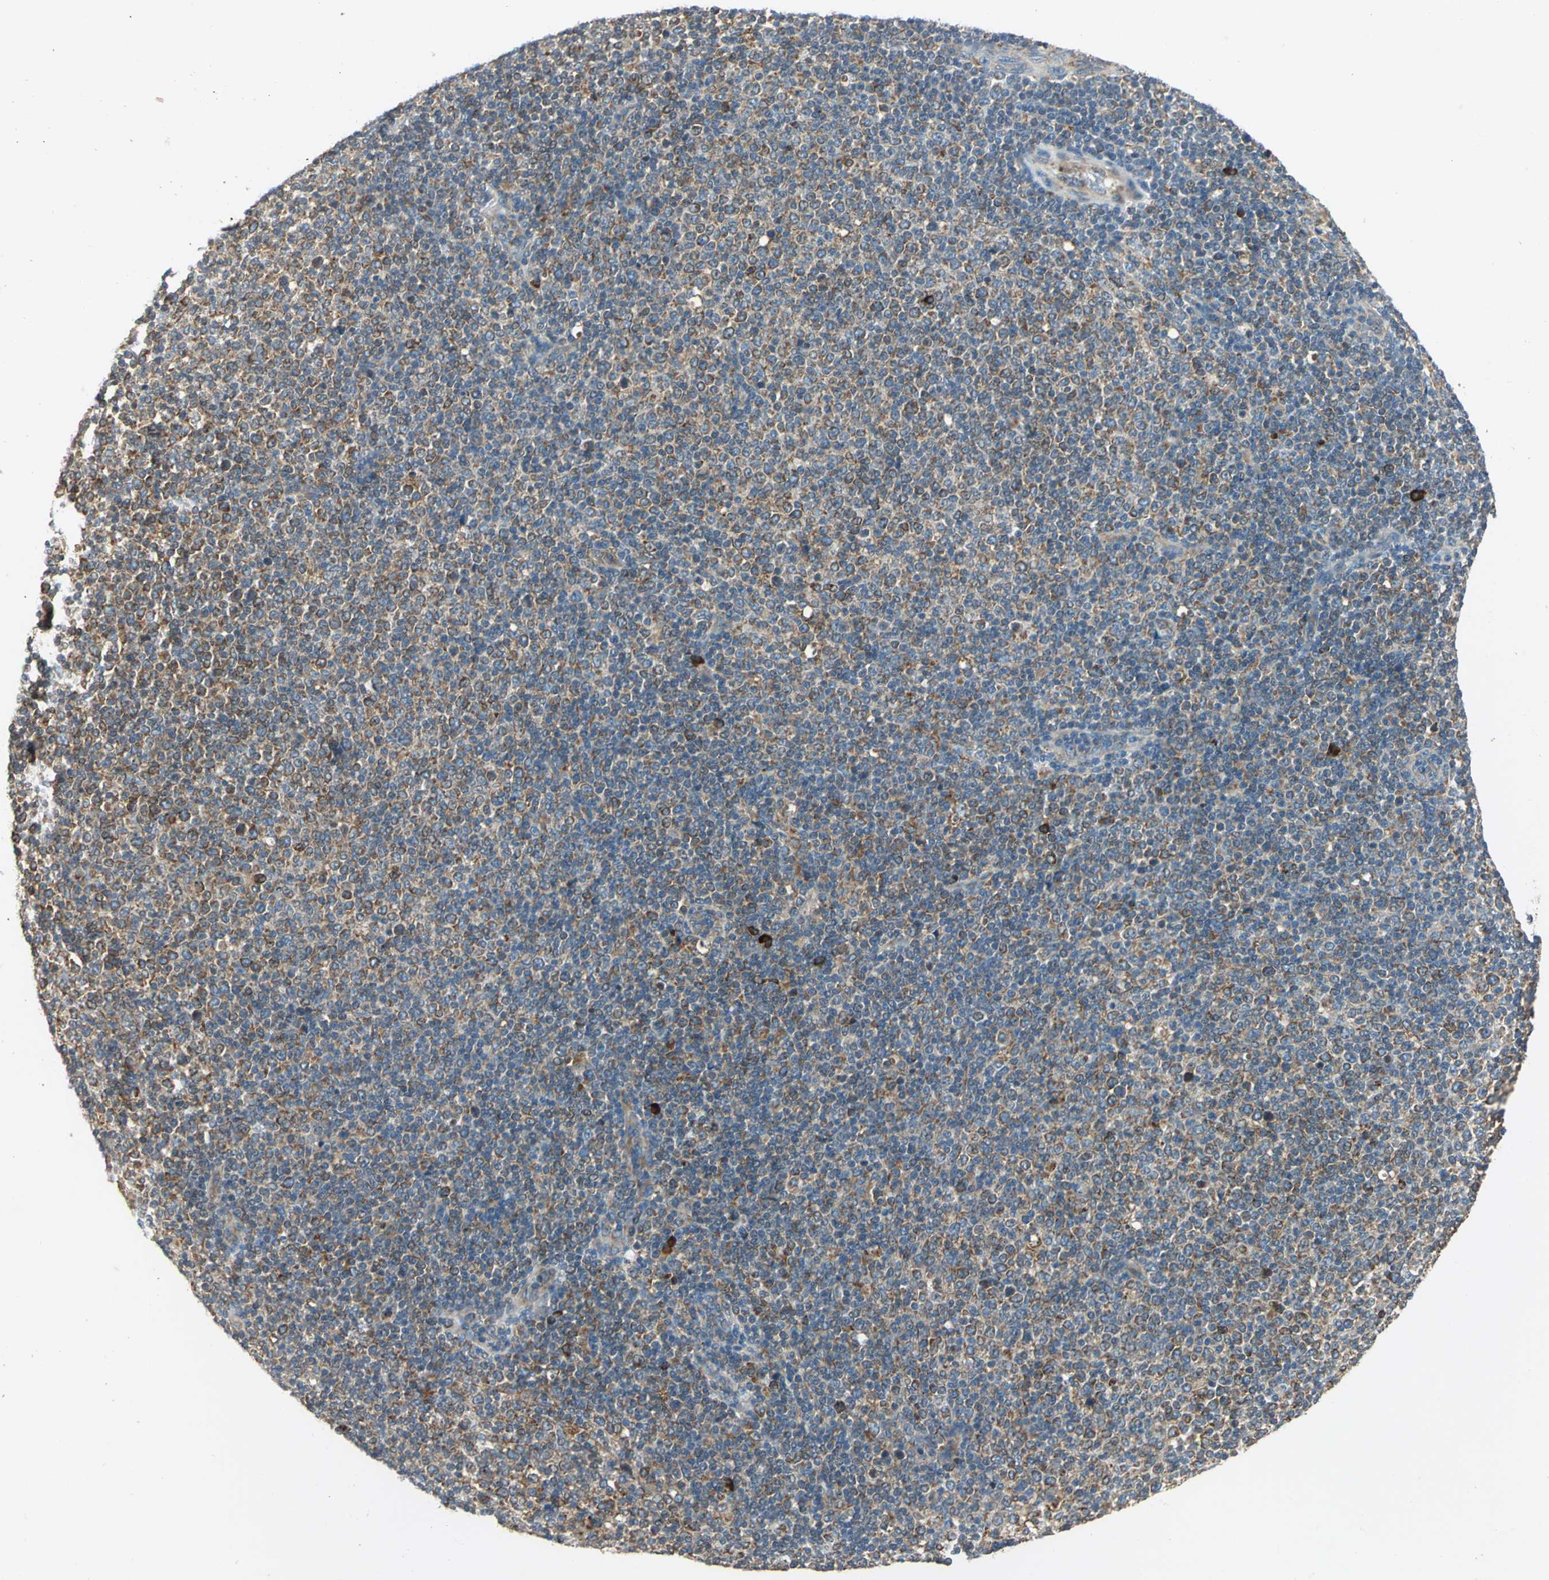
{"staining": {"intensity": "weak", "quantity": "25%-75%", "location": "cytoplasmic/membranous"}, "tissue": "lymphoma", "cell_type": "Tumor cells", "image_type": "cancer", "snomed": [{"axis": "morphology", "description": "Malignant lymphoma, non-Hodgkin's type, Low grade"}, {"axis": "topography", "description": "Lymph node"}], "caption": "Immunohistochemical staining of lymphoma exhibits low levels of weak cytoplasmic/membranous protein positivity in approximately 25%-75% of tumor cells.", "gene": "PDIA4", "patient": {"sex": "male", "age": 70}}